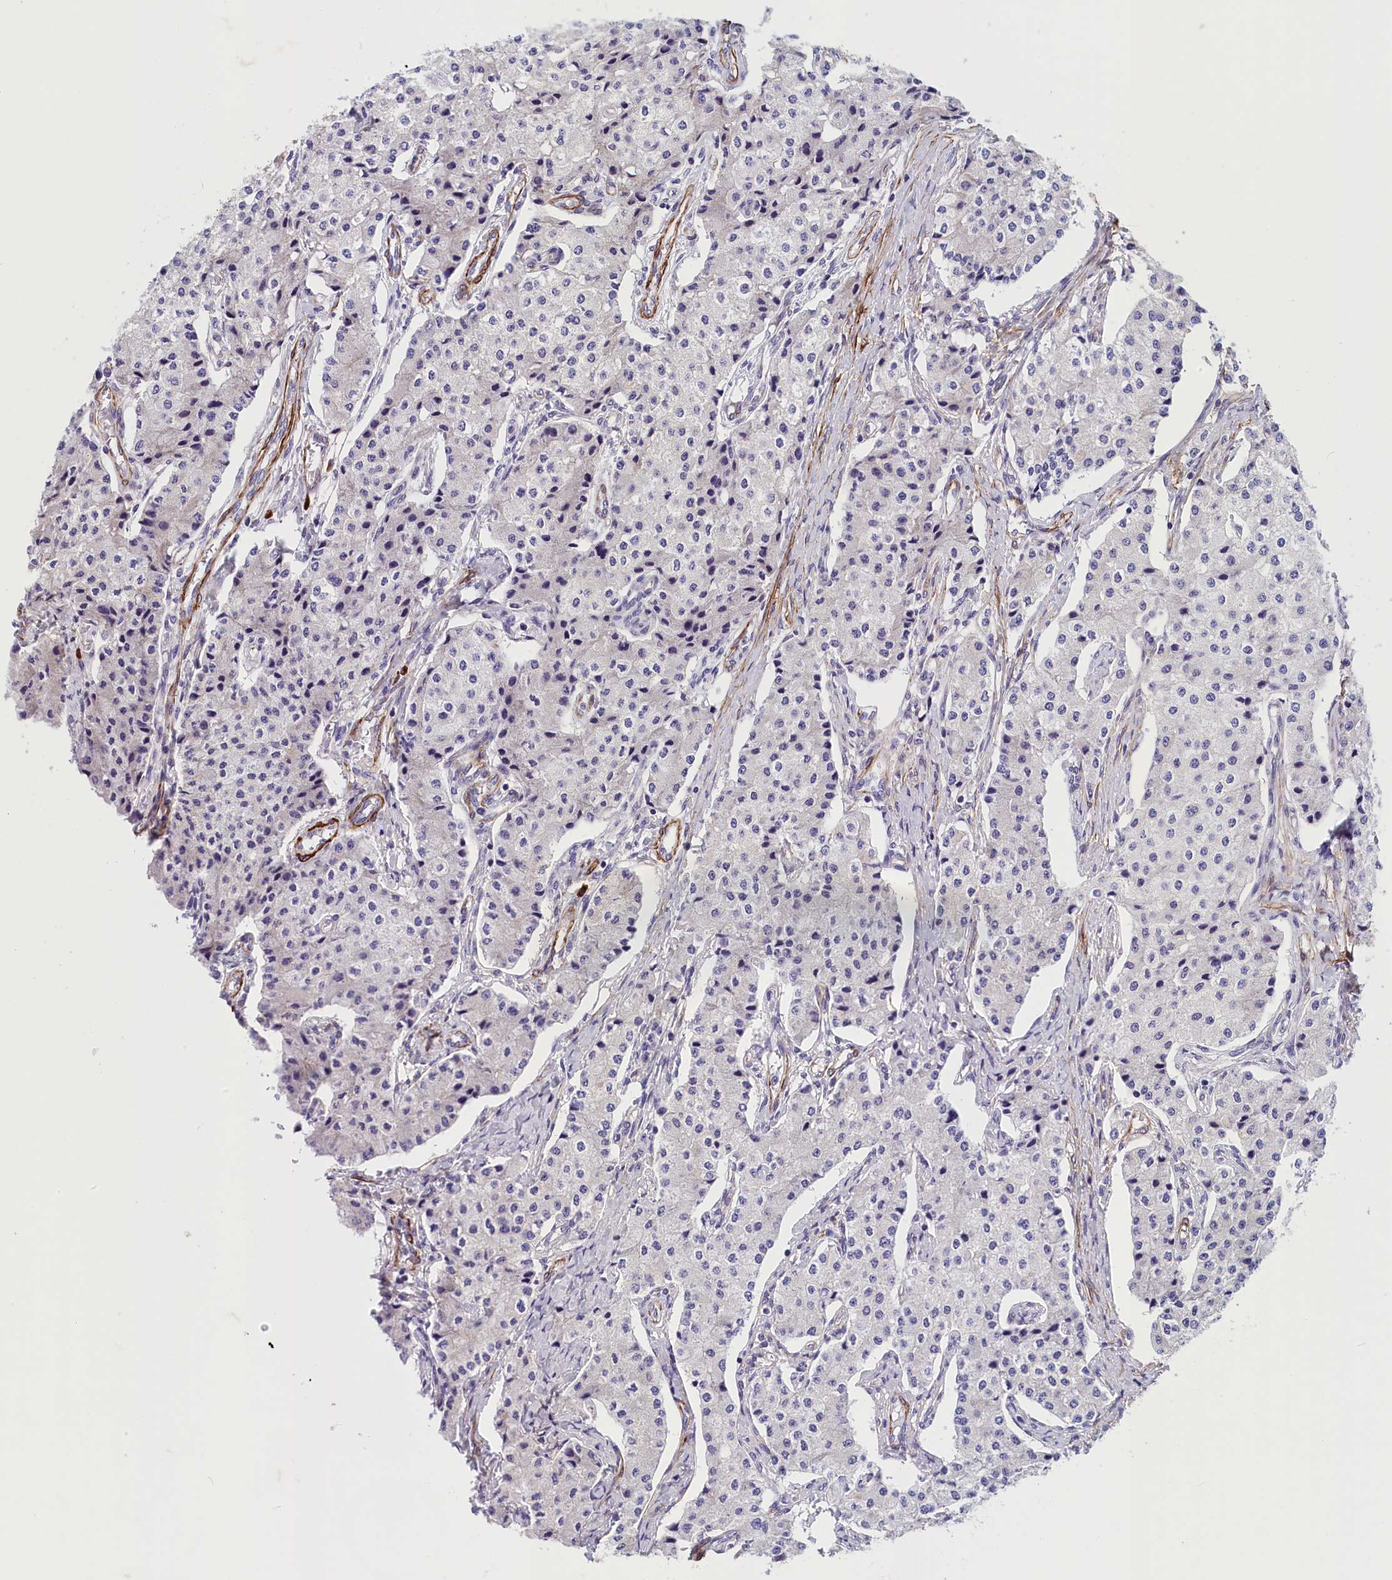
{"staining": {"intensity": "negative", "quantity": "none", "location": "none"}, "tissue": "carcinoid", "cell_type": "Tumor cells", "image_type": "cancer", "snomed": [{"axis": "morphology", "description": "Carcinoid, malignant, NOS"}, {"axis": "topography", "description": "Colon"}], "caption": "This micrograph is of malignant carcinoid stained with IHC to label a protein in brown with the nuclei are counter-stained blue. There is no staining in tumor cells.", "gene": "BCL2L13", "patient": {"sex": "female", "age": 52}}